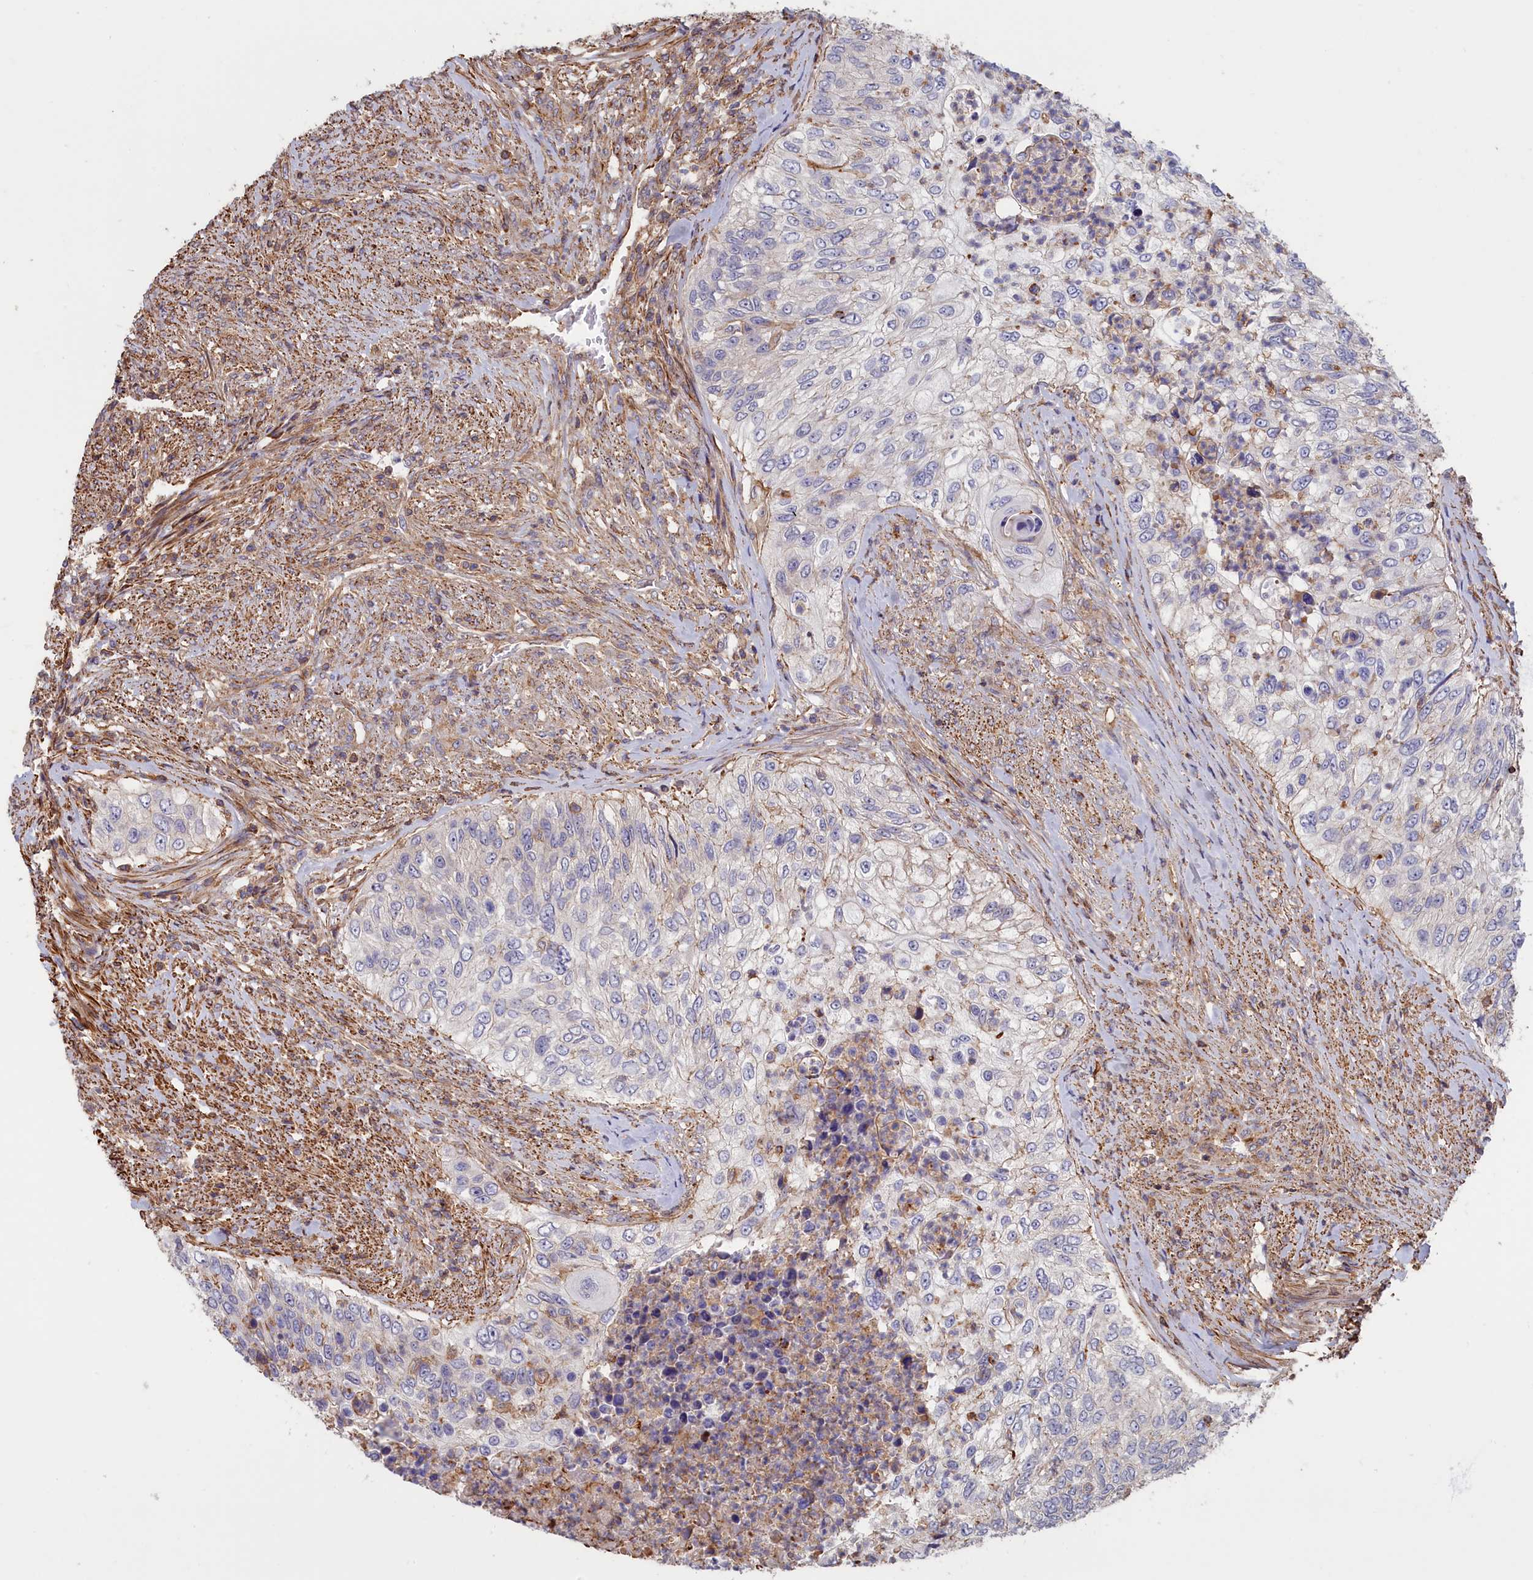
{"staining": {"intensity": "negative", "quantity": "none", "location": "none"}, "tissue": "urothelial cancer", "cell_type": "Tumor cells", "image_type": "cancer", "snomed": [{"axis": "morphology", "description": "Urothelial carcinoma, High grade"}, {"axis": "topography", "description": "Urinary bladder"}], "caption": "IHC of urothelial cancer shows no positivity in tumor cells.", "gene": "ANKRD27", "patient": {"sex": "female", "age": 60}}